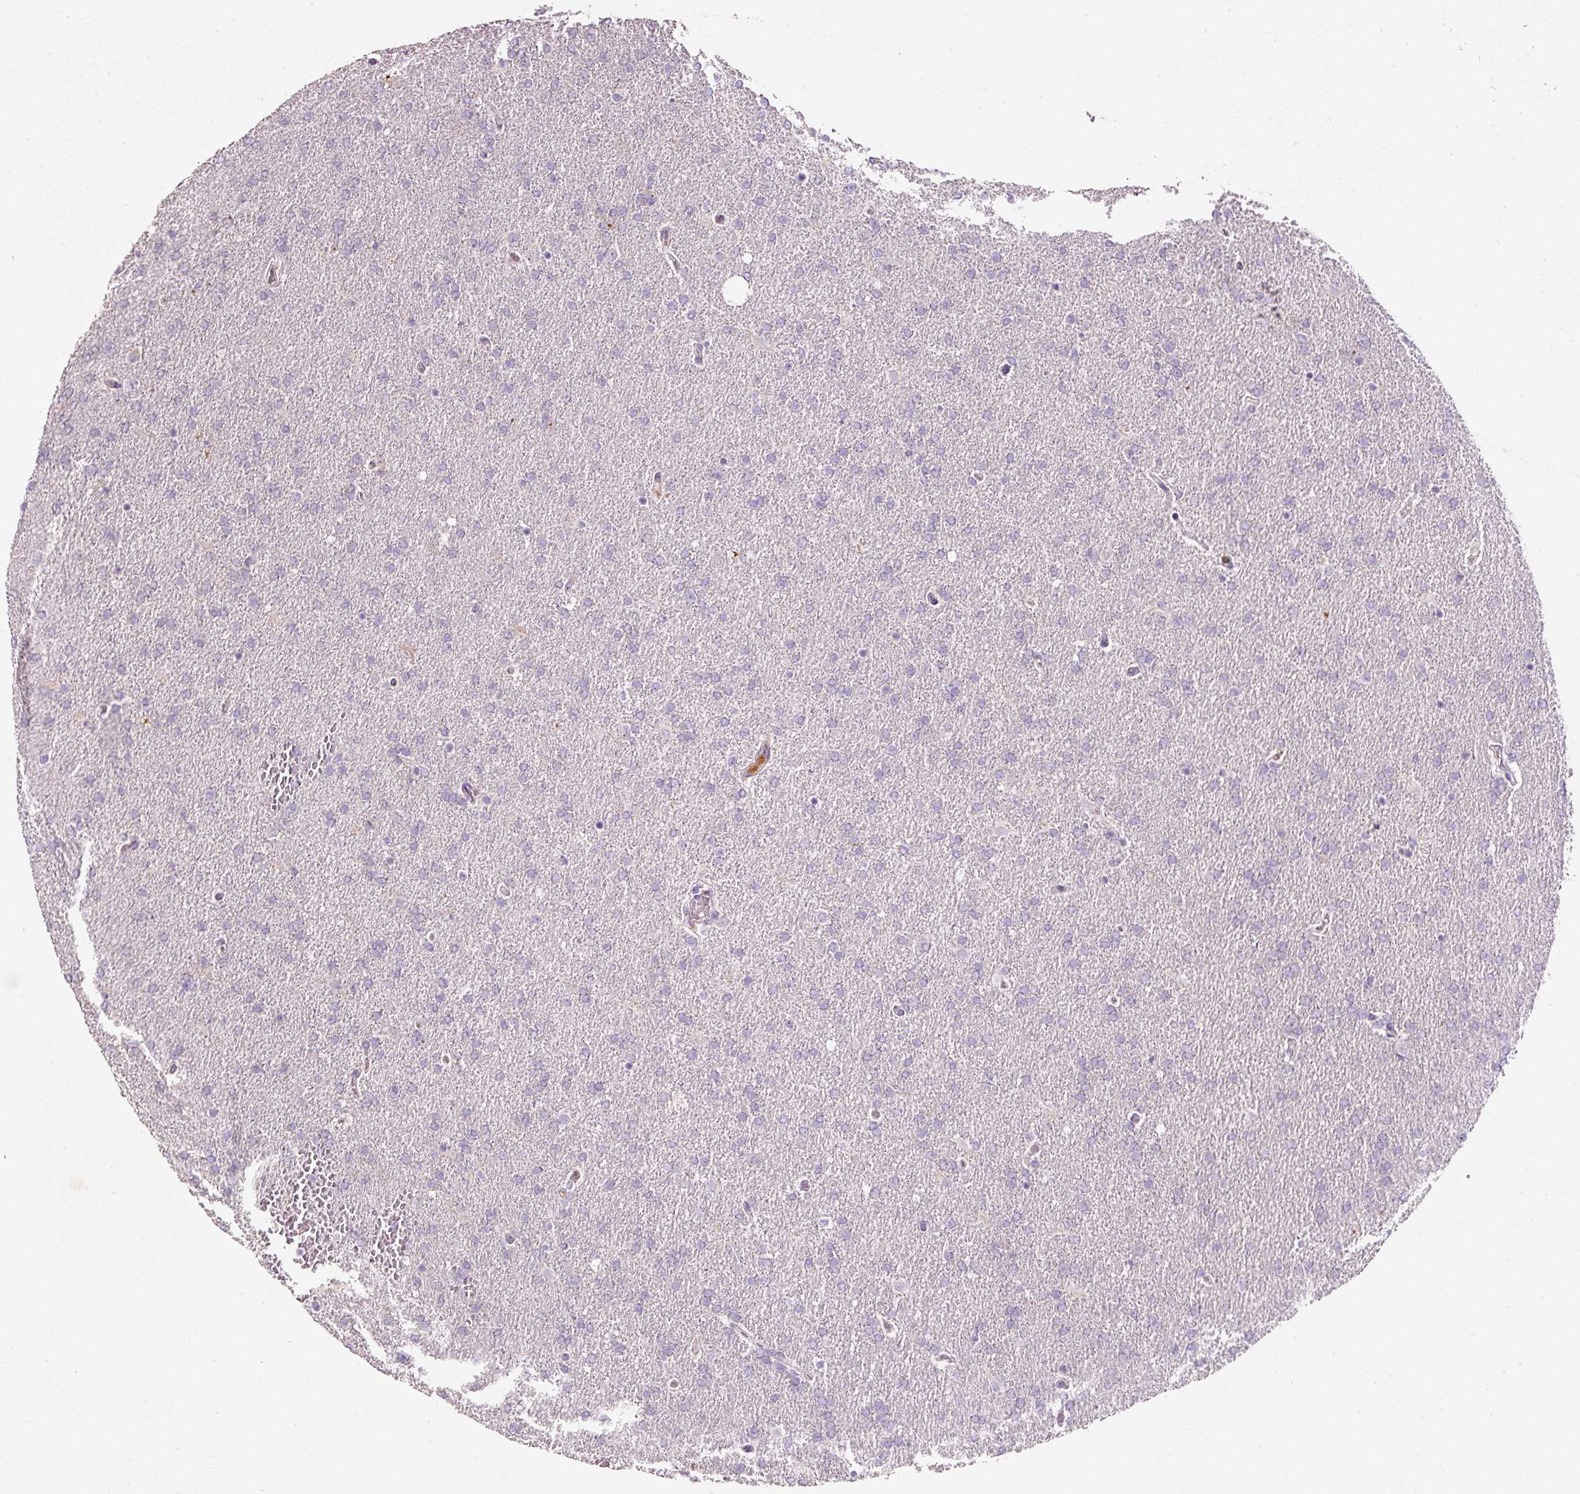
{"staining": {"intensity": "negative", "quantity": "none", "location": "none"}, "tissue": "glioma", "cell_type": "Tumor cells", "image_type": "cancer", "snomed": [{"axis": "morphology", "description": "Glioma, malignant, High grade"}, {"axis": "topography", "description": "Brain"}], "caption": "This histopathology image is of high-grade glioma (malignant) stained with immunohistochemistry (IHC) to label a protein in brown with the nuclei are counter-stained blue. There is no staining in tumor cells.", "gene": "TMEM37", "patient": {"sex": "male", "age": 72}}